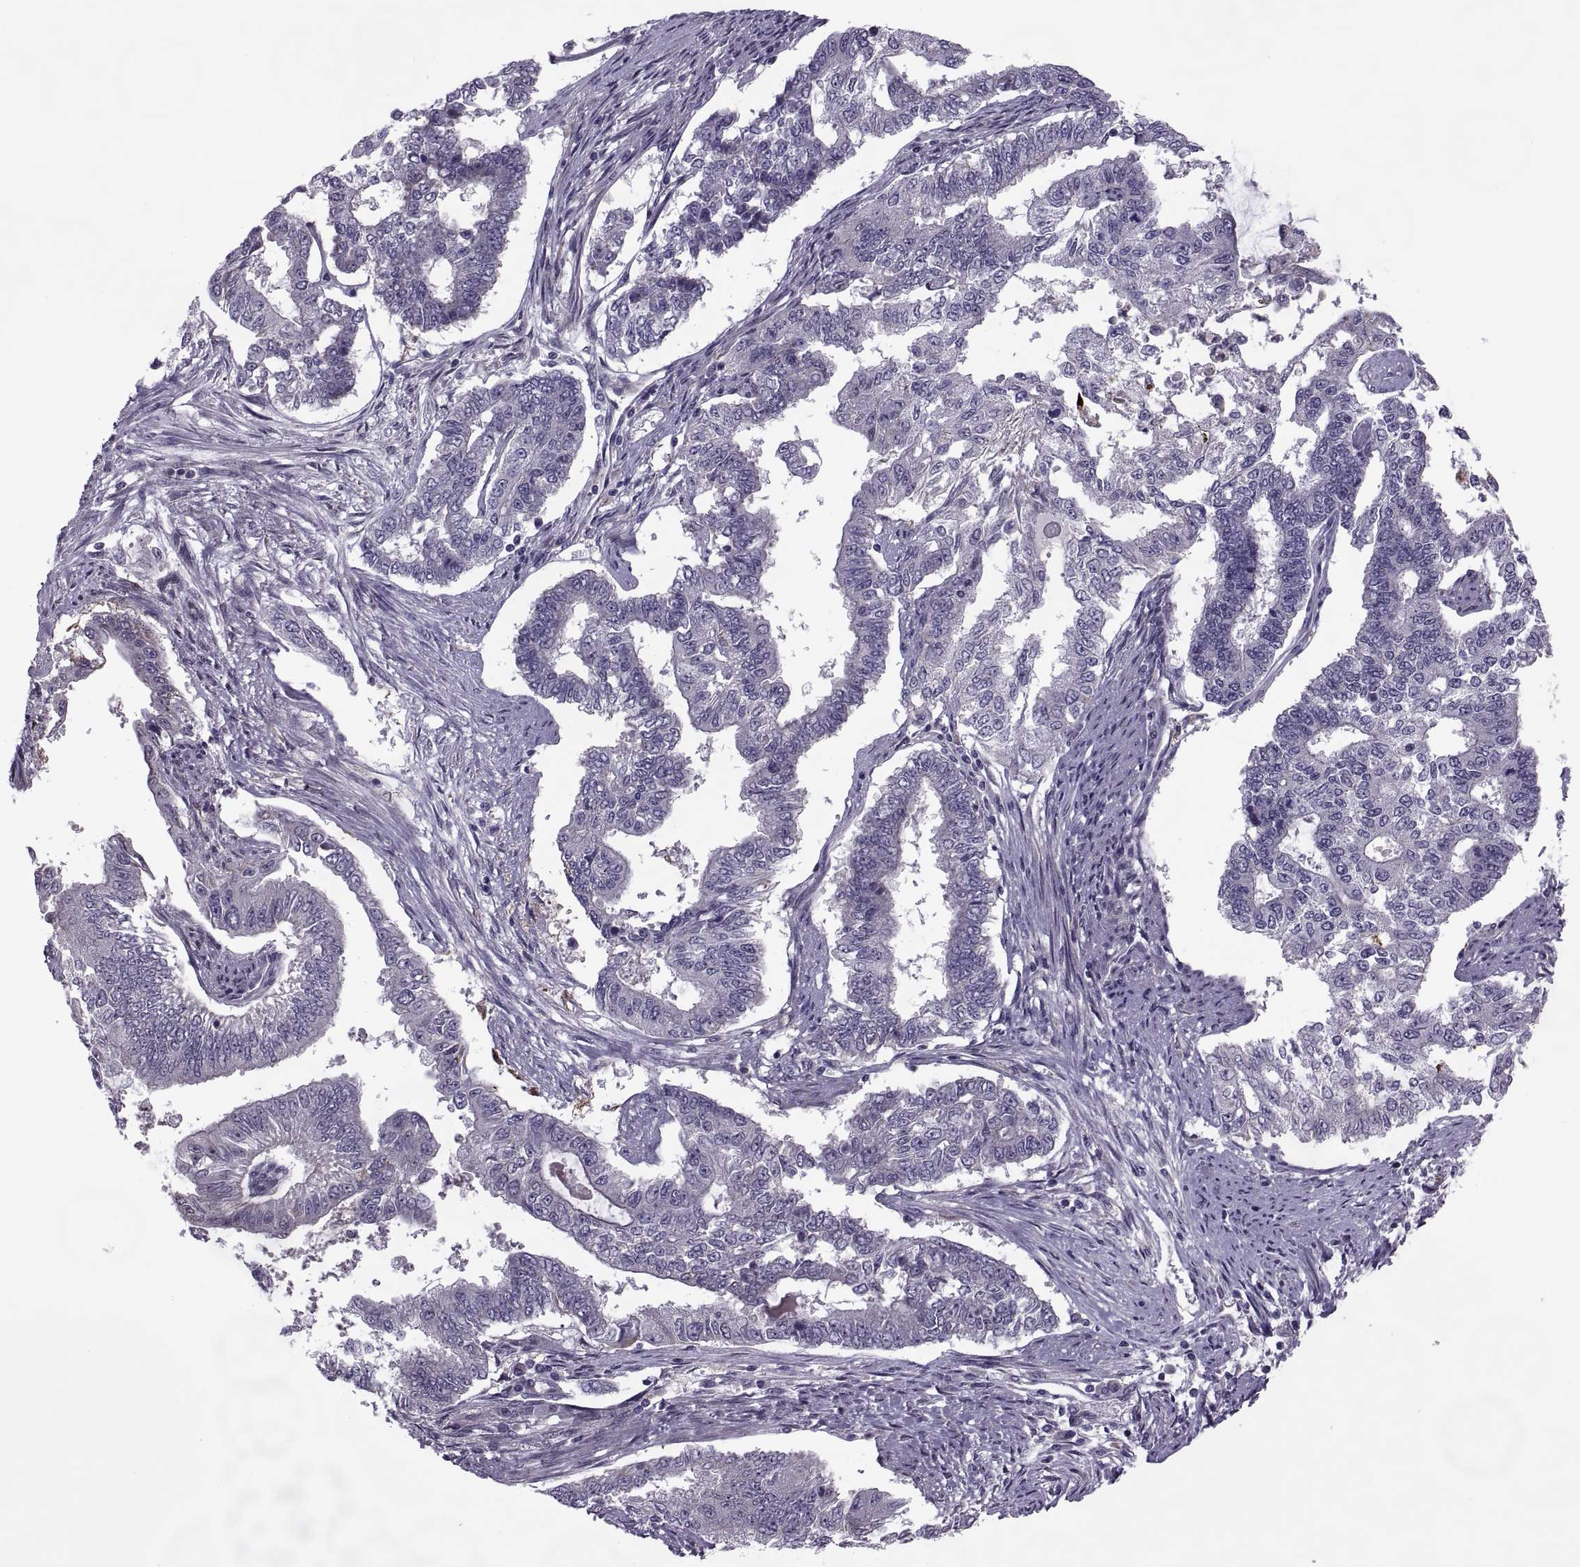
{"staining": {"intensity": "negative", "quantity": "none", "location": "none"}, "tissue": "endometrial cancer", "cell_type": "Tumor cells", "image_type": "cancer", "snomed": [{"axis": "morphology", "description": "Adenocarcinoma, NOS"}, {"axis": "topography", "description": "Uterus"}], "caption": "This histopathology image is of endometrial cancer stained with immunohistochemistry to label a protein in brown with the nuclei are counter-stained blue. There is no expression in tumor cells.", "gene": "ODF3", "patient": {"sex": "female", "age": 59}}